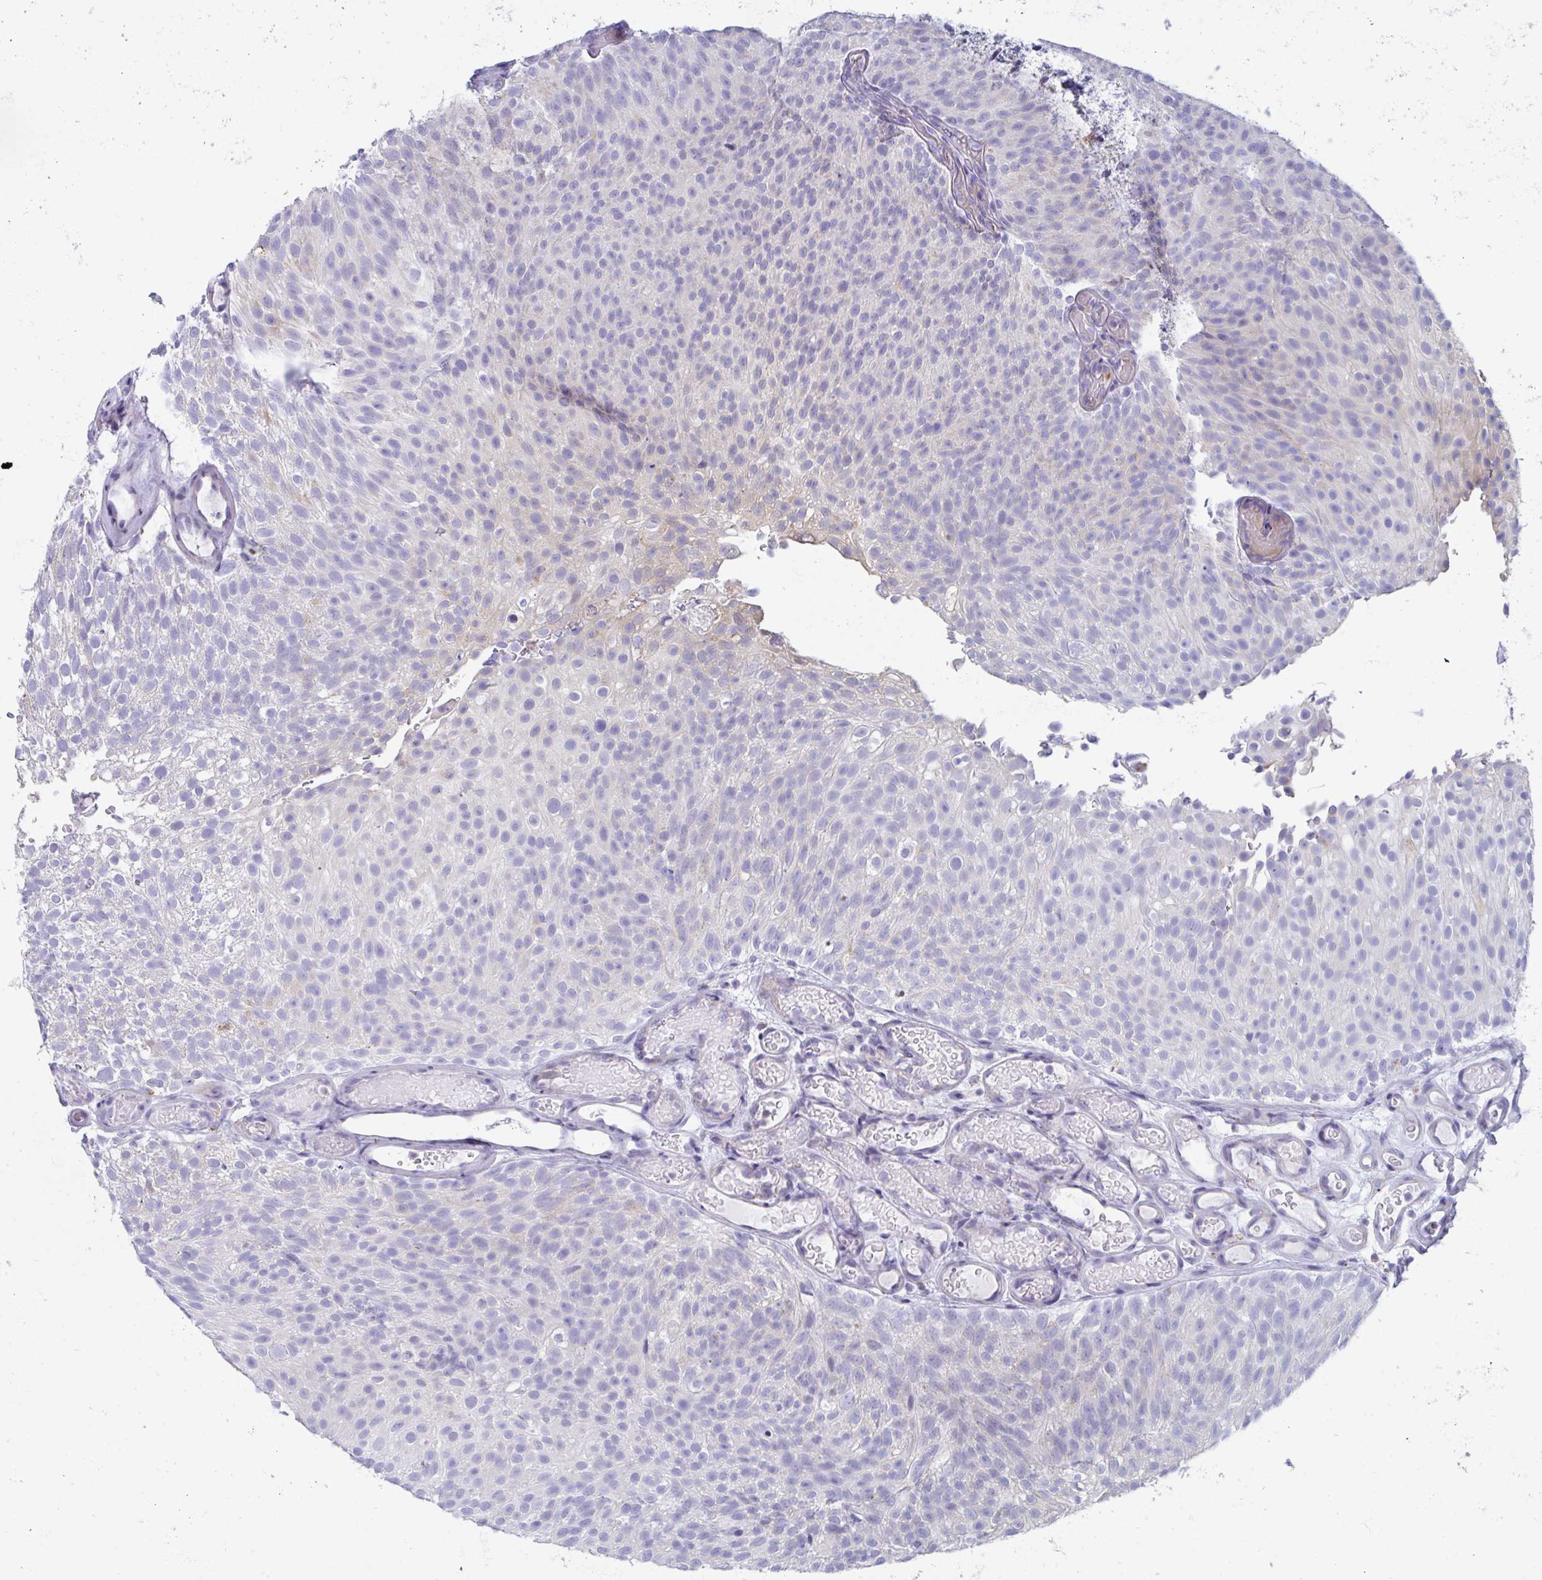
{"staining": {"intensity": "negative", "quantity": "none", "location": "none"}, "tissue": "urothelial cancer", "cell_type": "Tumor cells", "image_type": "cancer", "snomed": [{"axis": "morphology", "description": "Urothelial carcinoma, Low grade"}, {"axis": "topography", "description": "Urinary bladder"}], "caption": "Tumor cells show no significant protein staining in urothelial cancer. (Stains: DAB immunohistochemistry with hematoxylin counter stain, Microscopy: brightfield microscopy at high magnification).", "gene": "MGAM2", "patient": {"sex": "male", "age": 78}}